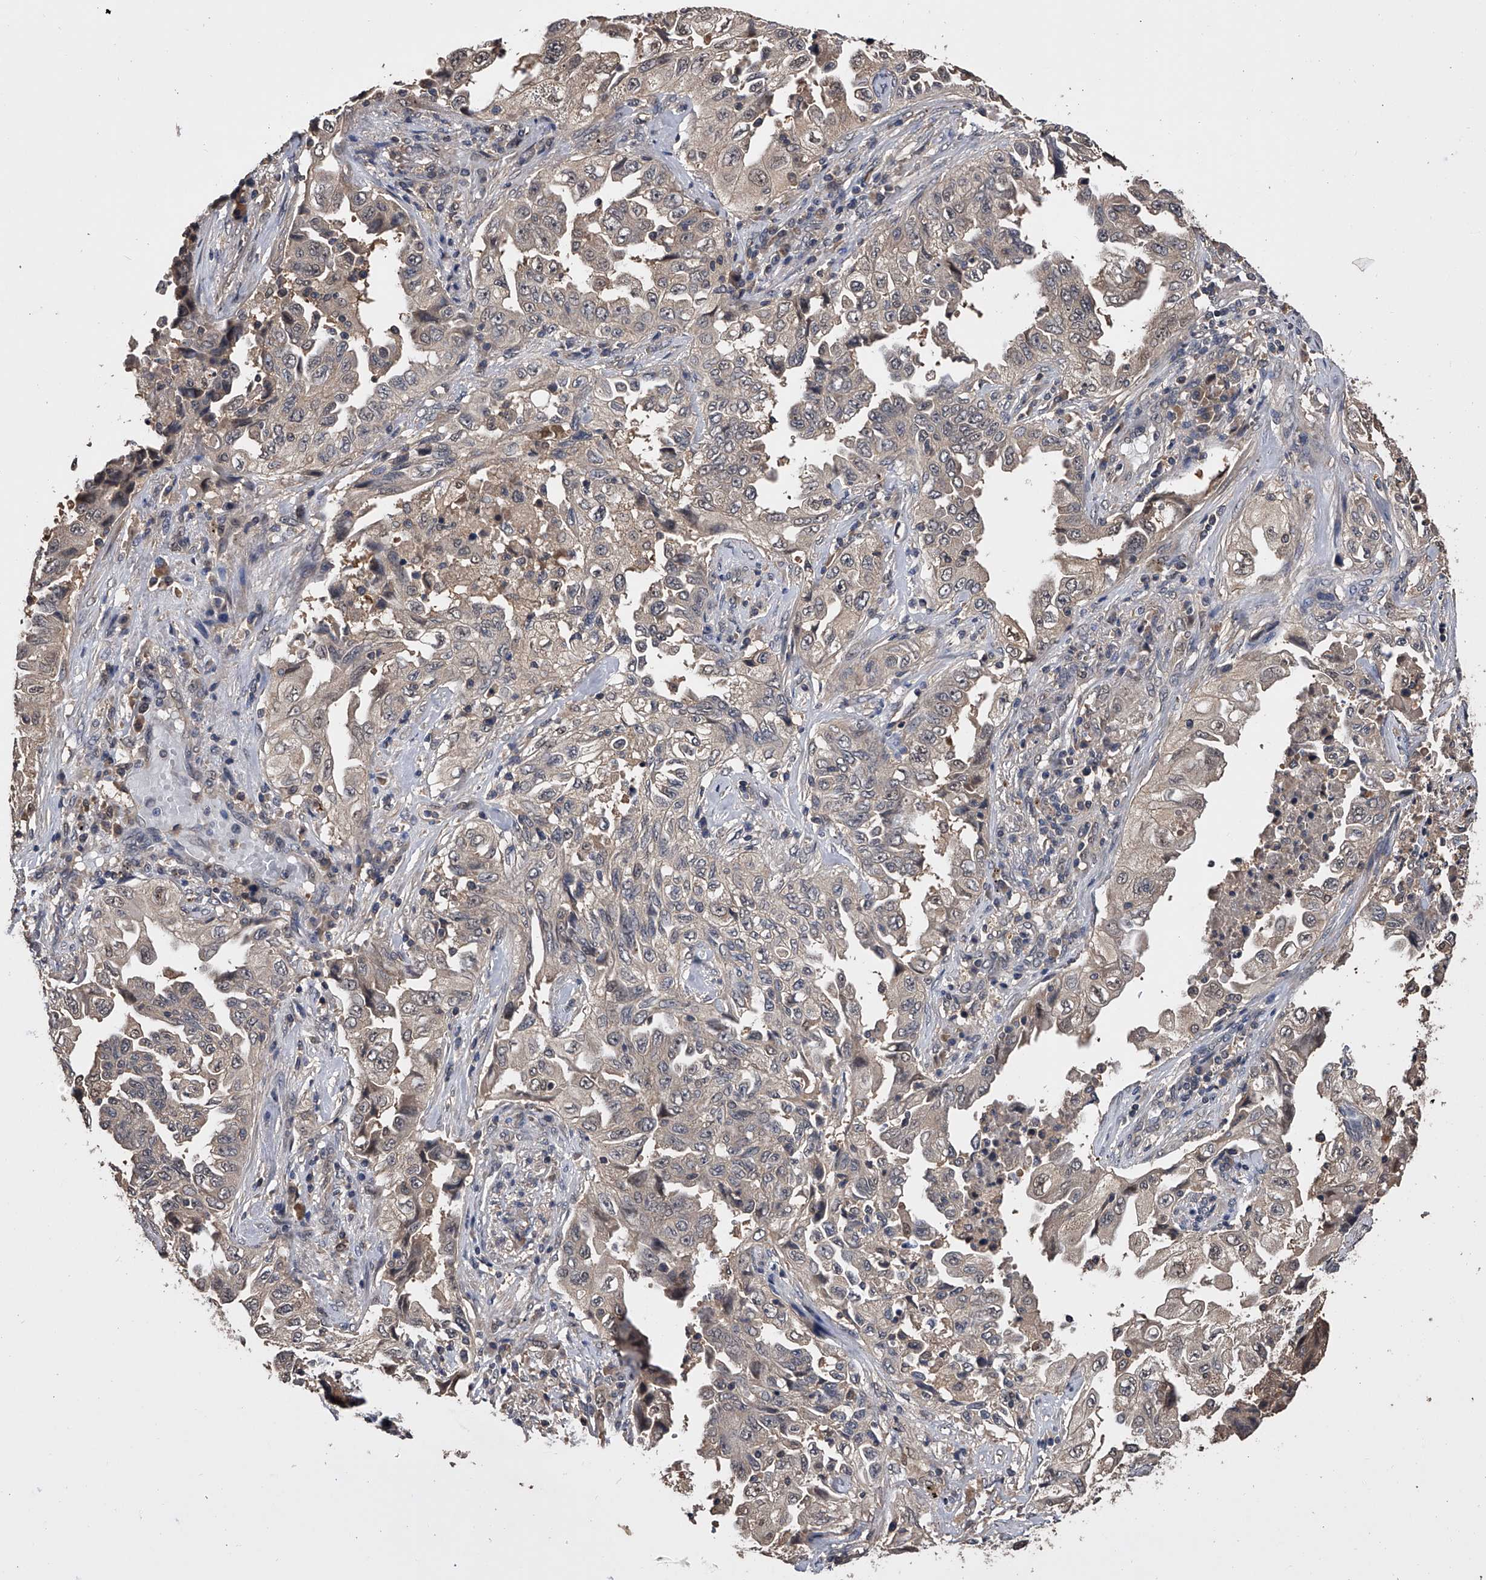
{"staining": {"intensity": "negative", "quantity": "none", "location": "none"}, "tissue": "lung cancer", "cell_type": "Tumor cells", "image_type": "cancer", "snomed": [{"axis": "morphology", "description": "Adenocarcinoma, NOS"}, {"axis": "topography", "description": "Lung"}], "caption": "Tumor cells are negative for brown protein staining in lung cancer.", "gene": "EFCAB7", "patient": {"sex": "female", "age": 51}}